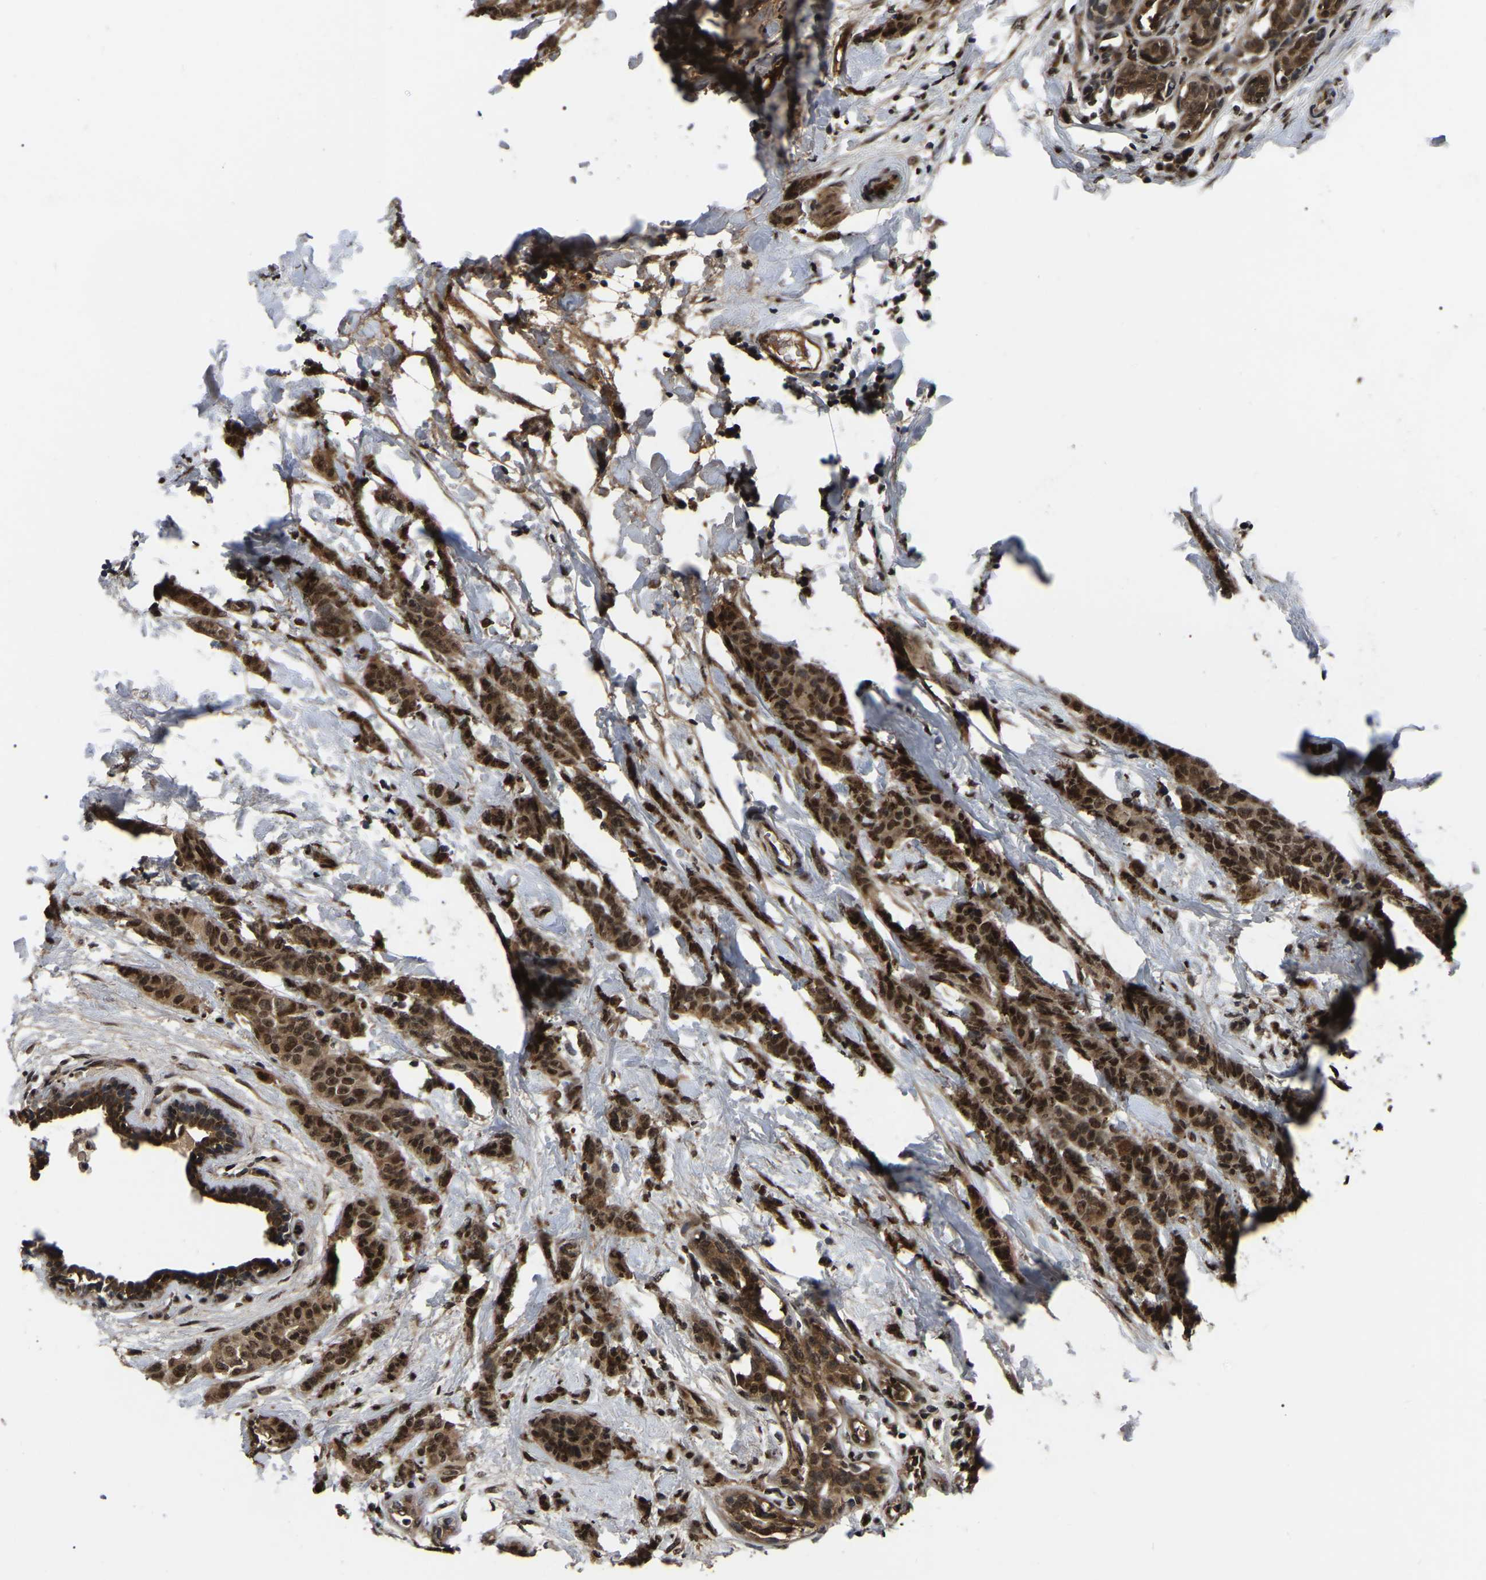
{"staining": {"intensity": "strong", "quantity": ">75%", "location": "cytoplasmic/membranous,nuclear"}, "tissue": "breast cancer", "cell_type": "Tumor cells", "image_type": "cancer", "snomed": [{"axis": "morphology", "description": "Normal tissue, NOS"}, {"axis": "morphology", "description": "Duct carcinoma"}, {"axis": "topography", "description": "Breast"}], "caption": "Human breast cancer (intraductal carcinoma) stained with a brown dye demonstrates strong cytoplasmic/membranous and nuclear positive staining in approximately >75% of tumor cells.", "gene": "TRIM35", "patient": {"sex": "female", "age": 40}}